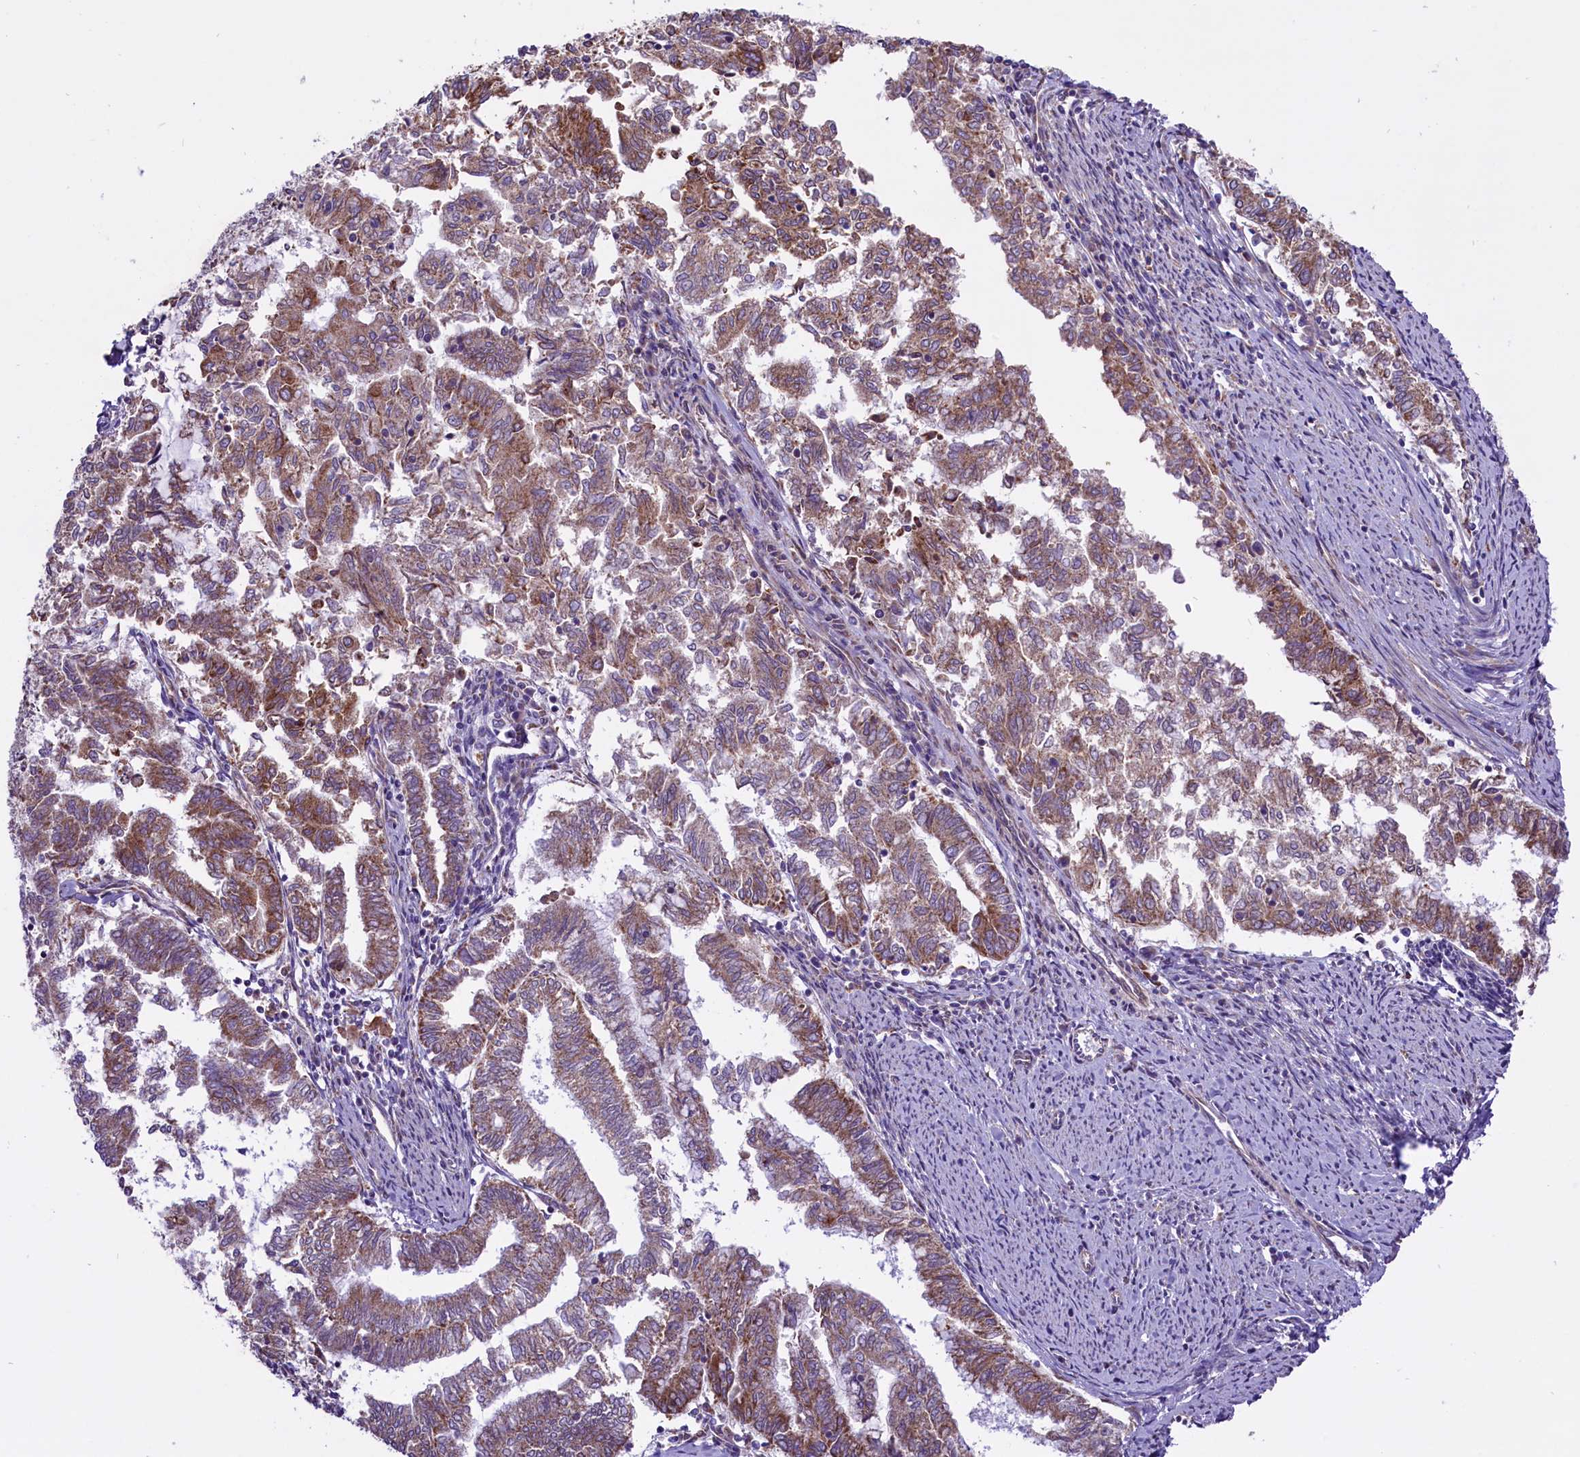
{"staining": {"intensity": "moderate", "quantity": ">75%", "location": "cytoplasmic/membranous"}, "tissue": "endometrial cancer", "cell_type": "Tumor cells", "image_type": "cancer", "snomed": [{"axis": "morphology", "description": "Adenocarcinoma, NOS"}, {"axis": "topography", "description": "Endometrium"}], "caption": "IHC of endometrial cancer (adenocarcinoma) shows medium levels of moderate cytoplasmic/membranous expression in approximately >75% of tumor cells.", "gene": "PTPRU", "patient": {"sex": "female", "age": 79}}